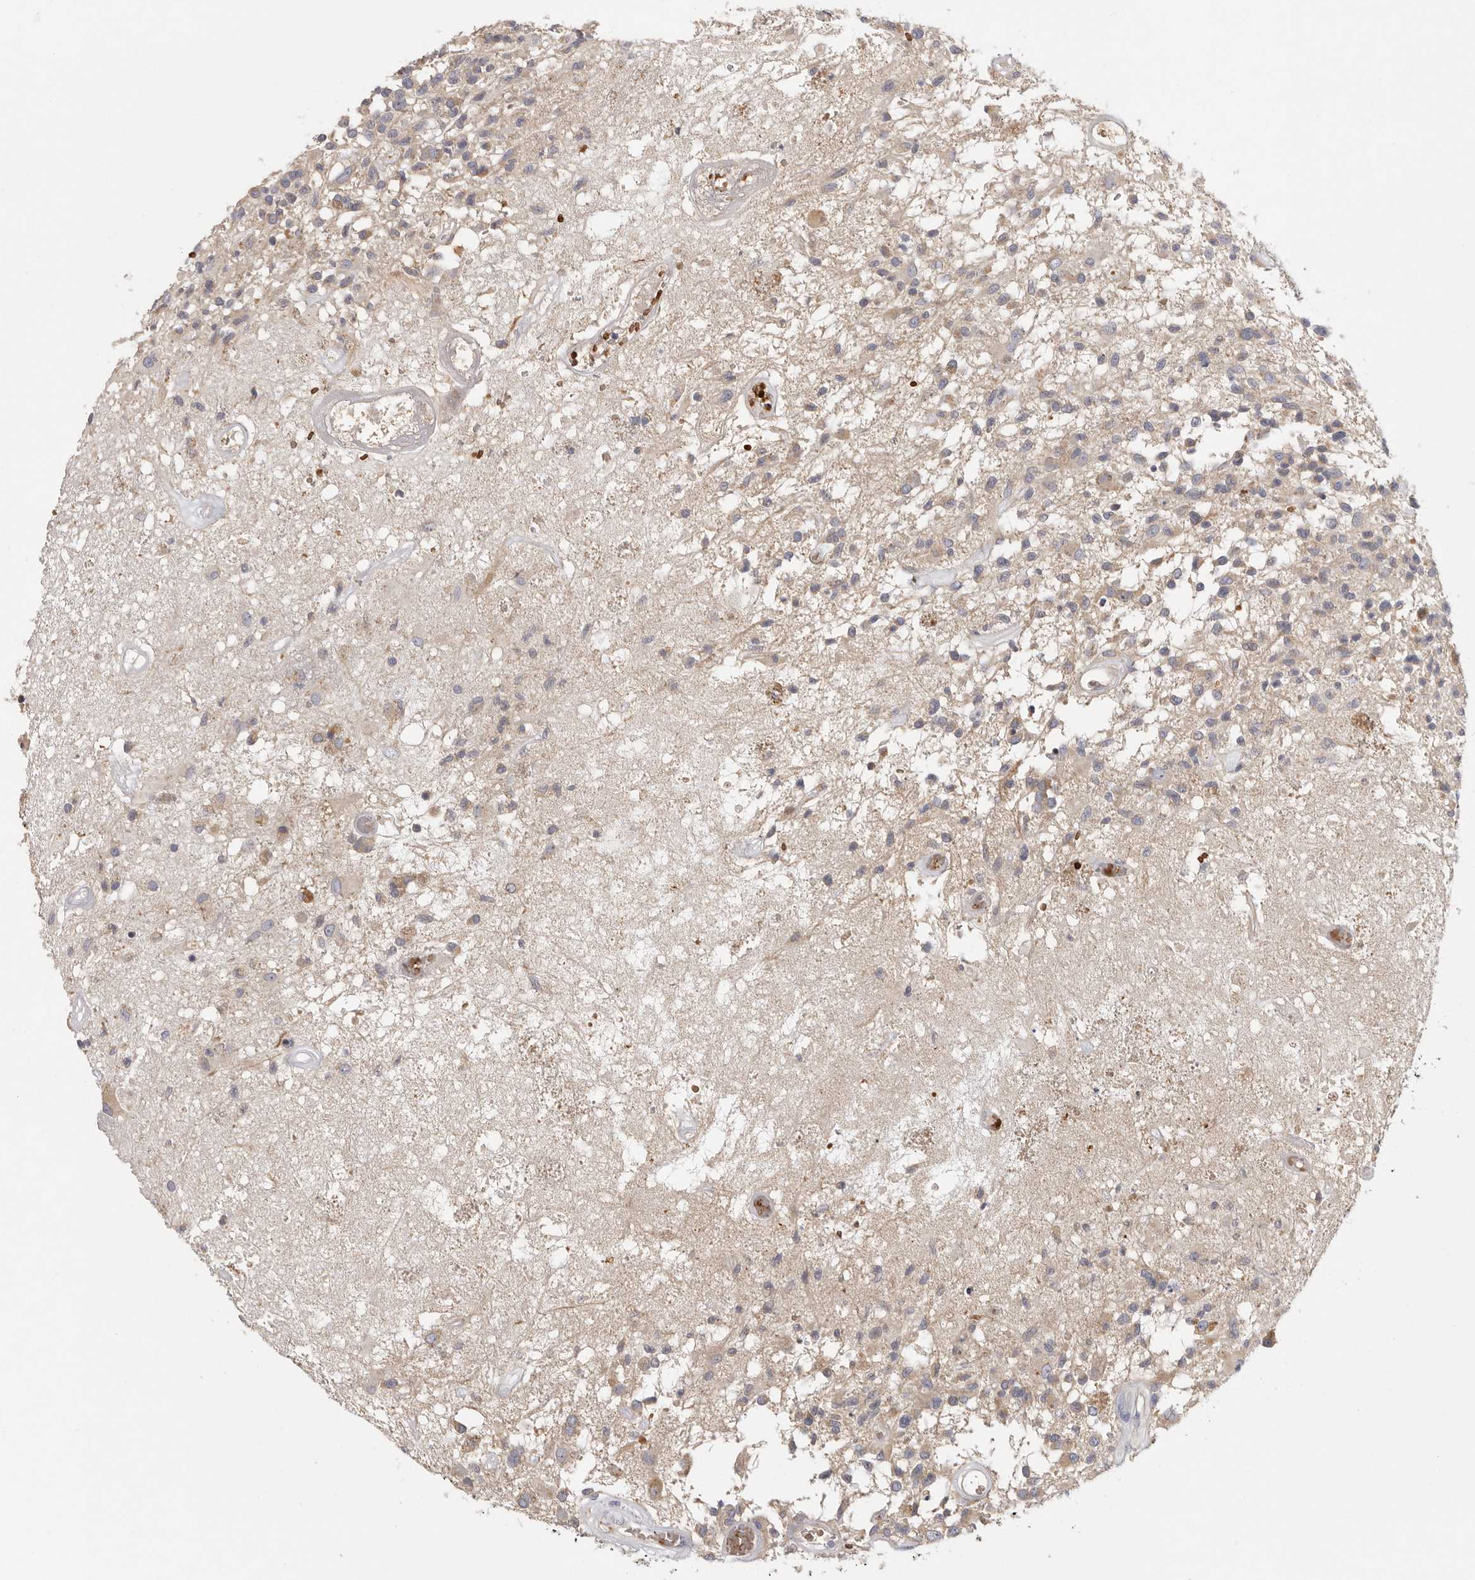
{"staining": {"intensity": "weak", "quantity": "<25%", "location": "cytoplasmic/membranous"}, "tissue": "glioma", "cell_type": "Tumor cells", "image_type": "cancer", "snomed": [{"axis": "morphology", "description": "Glioma, malignant, High grade"}, {"axis": "morphology", "description": "Glioblastoma, NOS"}, {"axis": "topography", "description": "Brain"}], "caption": "This is a histopathology image of IHC staining of glioma, which shows no staining in tumor cells.", "gene": "CFAP298", "patient": {"sex": "male", "age": 60}}